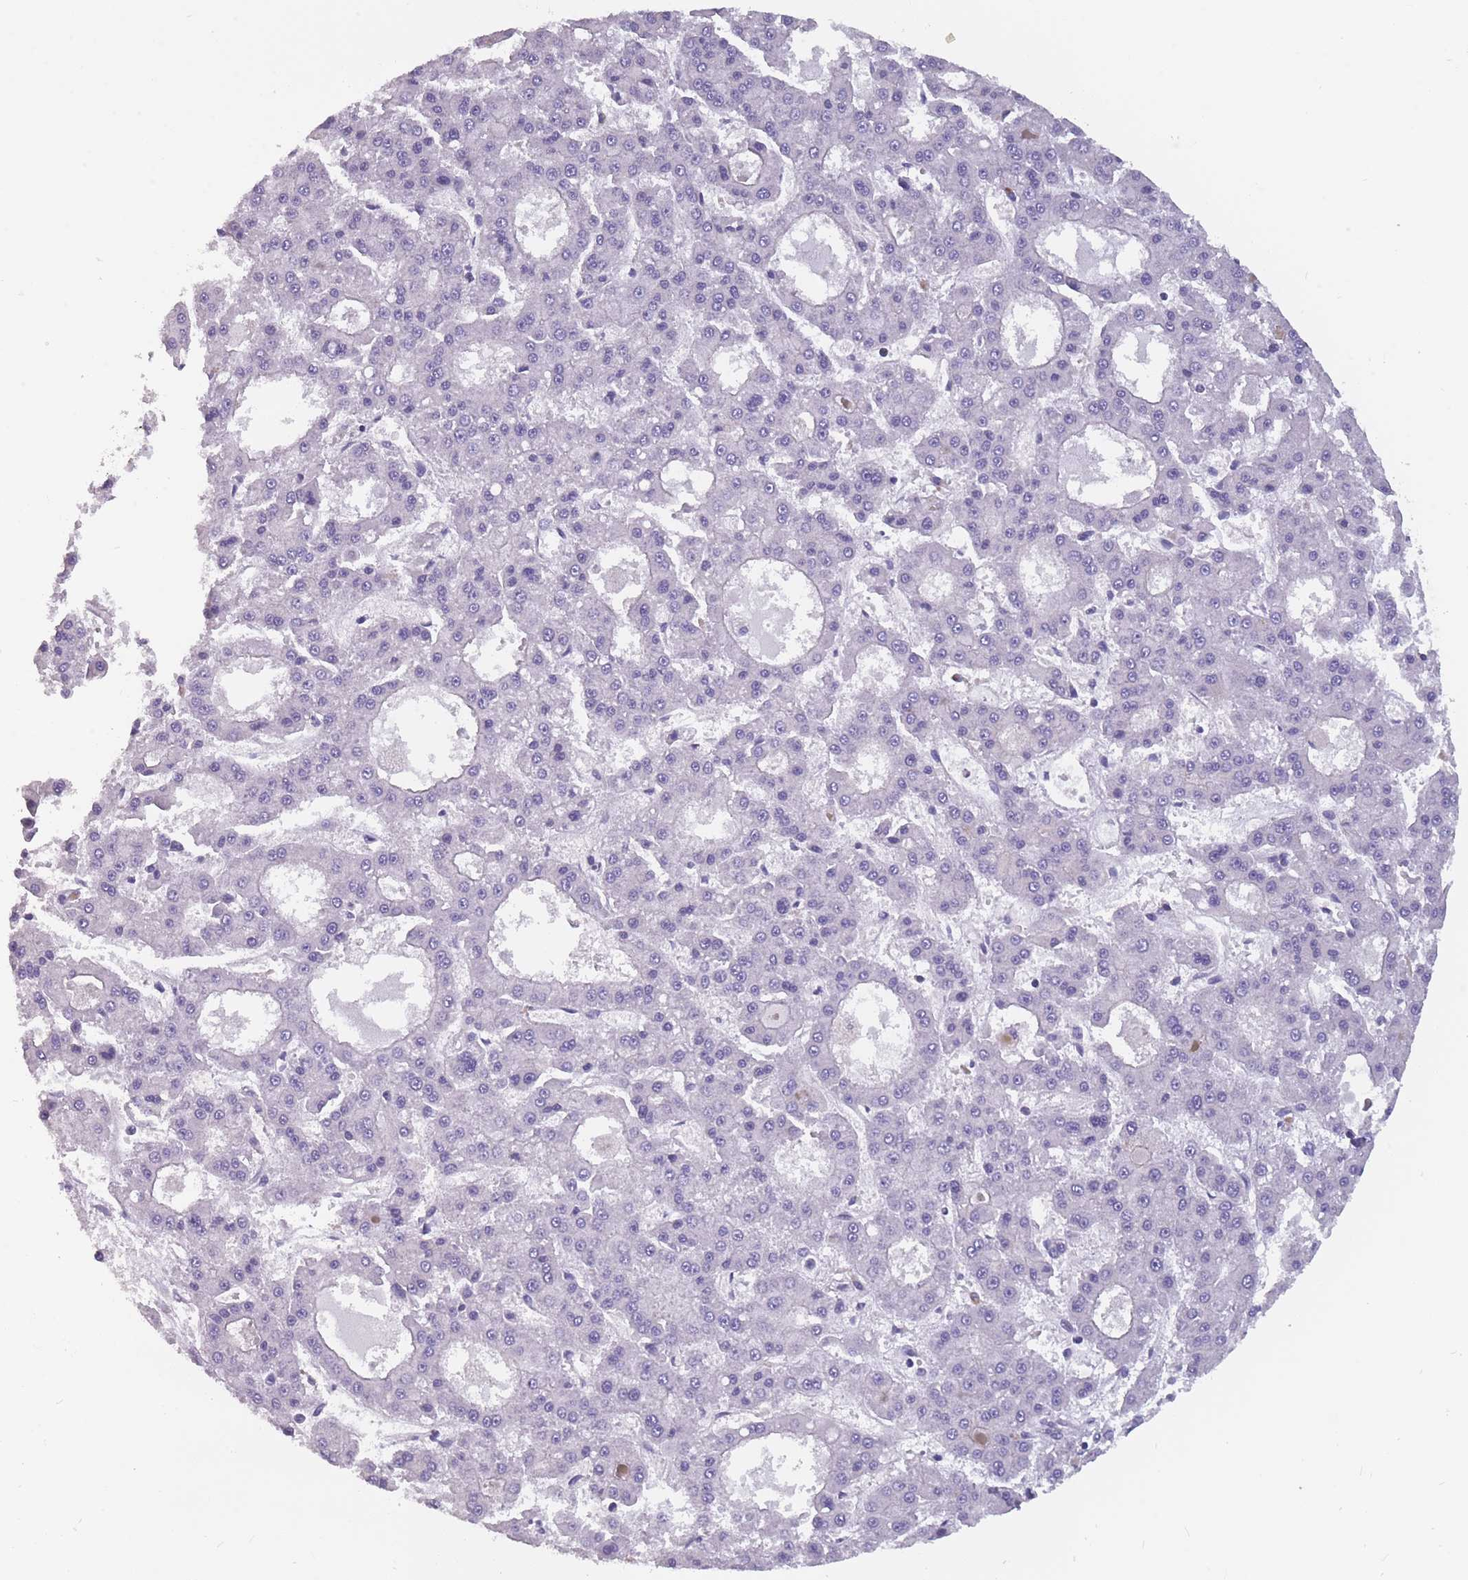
{"staining": {"intensity": "negative", "quantity": "none", "location": "none"}, "tissue": "liver cancer", "cell_type": "Tumor cells", "image_type": "cancer", "snomed": [{"axis": "morphology", "description": "Carcinoma, Hepatocellular, NOS"}, {"axis": "topography", "description": "Liver"}], "caption": "An immunohistochemistry (IHC) histopathology image of liver cancer (hepatocellular carcinoma) is shown. There is no staining in tumor cells of liver cancer (hepatocellular carcinoma).", "gene": "FAM83F", "patient": {"sex": "male", "age": 70}}